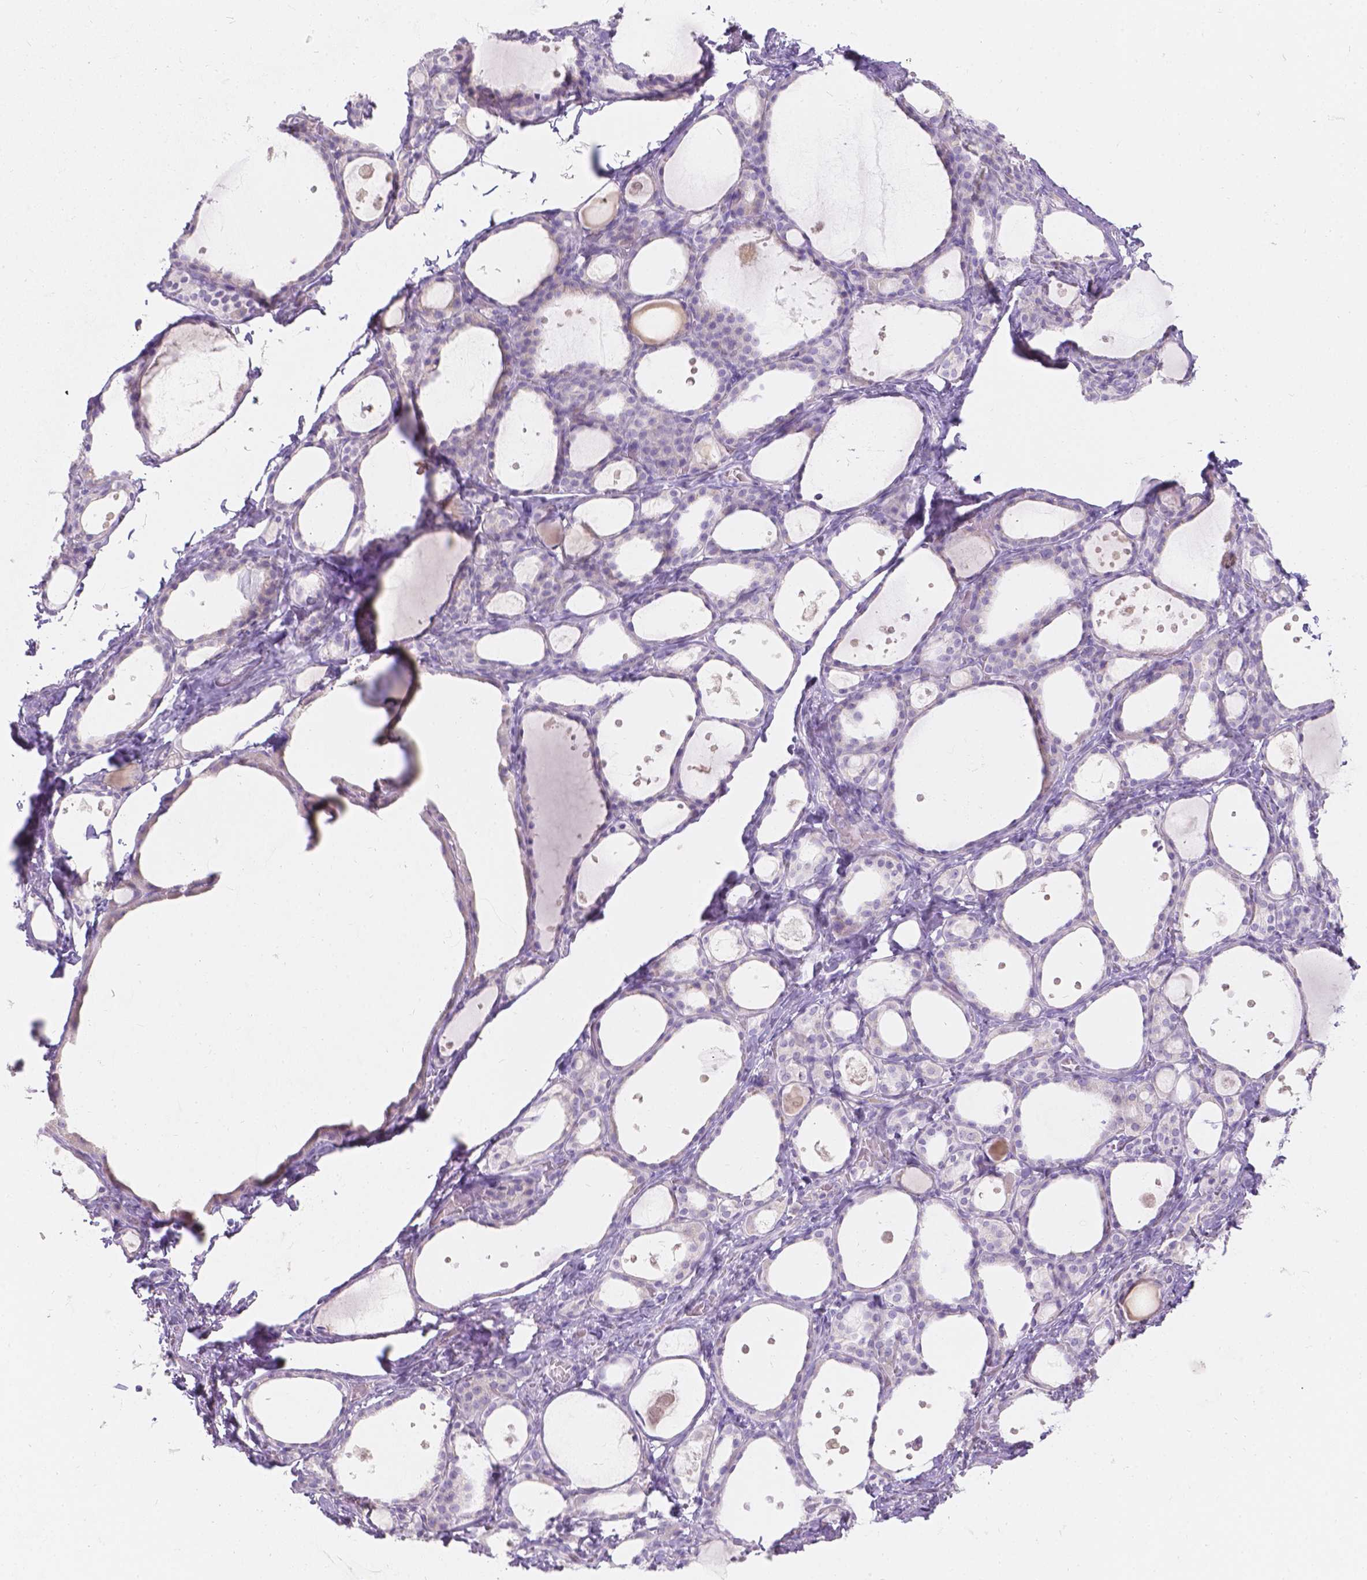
{"staining": {"intensity": "negative", "quantity": "none", "location": "none"}, "tissue": "thyroid gland", "cell_type": "Glandular cells", "image_type": "normal", "snomed": [{"axis": "morphology", "description": "Normal tissue, NOS"}, {"axis": "topography", "description": "Thyroid gland"}], "caption": "IHC histopathology image of benign human thyroid gland stained for a protein (brown), which demonstrates no staining in glandular cells.", "gene": "HTN3", "patient": {"sex": "male", "age": 68}}